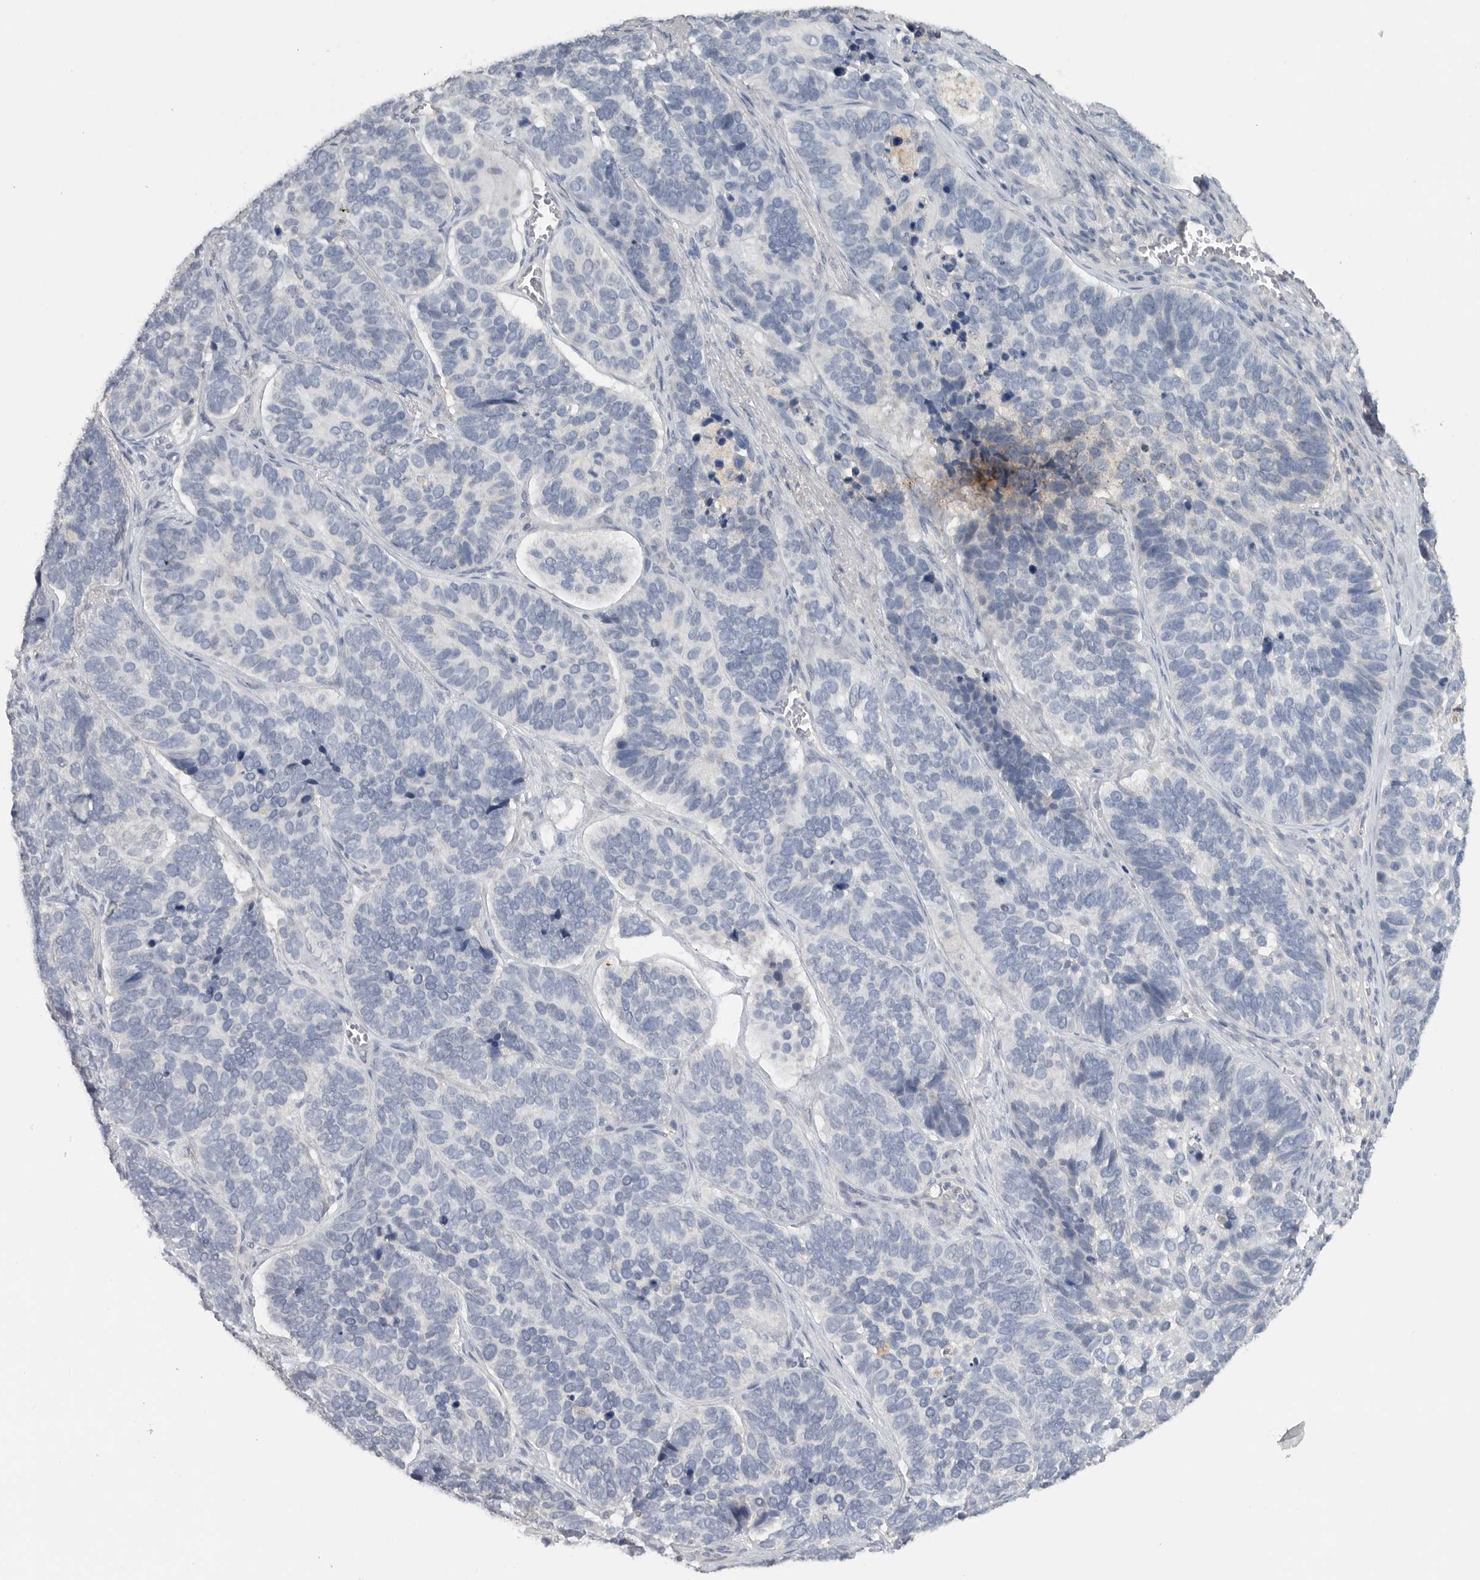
{"staining": {"intensity": "negative", "quantity": "none", "location": "none"}, "tissue": "skin cancer", "cell_type": "Tumor cells", "image_type": "cancer", "snomed": [{"axis": "morphology", "description": "Basal cell carcinoma"}, {"axis": "topography", "description": "Skin"}], "caption": "This image is of skin cancer (basal cell carcinoma) stained with immunohistochemistry (IHC) to label a protein in brown with the nuclei are counter-stained blue. There is no staining in tumor cells.", "gene": "REG4", "patient": {"sex": "male", "age": 62}}